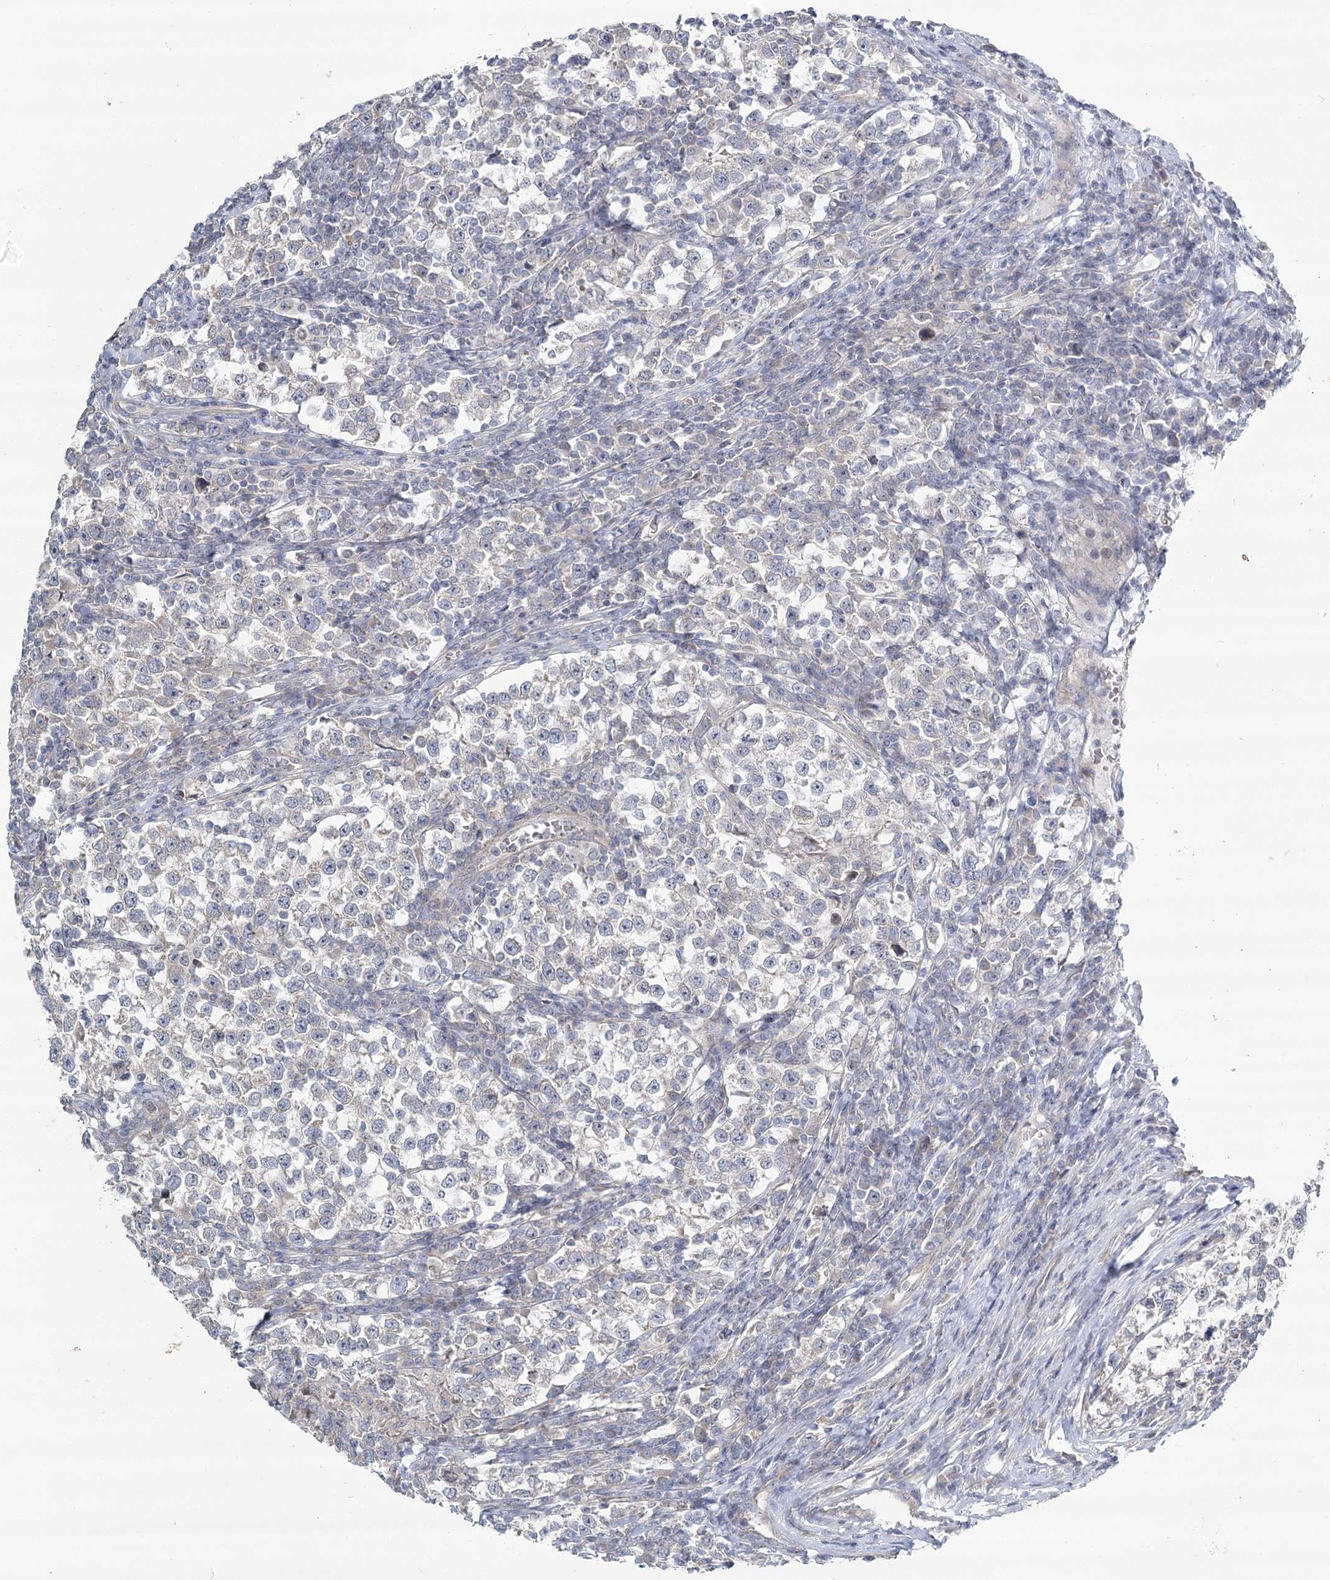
{"staining": {"intensity": "negative", "quantity": "none", "location": "none"}, "tissue": "testis cancer", "cell_type": "Tumor cells", "image_type": "cancer", "snomed": [{"axis": "morphology", "description": "Normal tissue, NOS"}, {"axis": "morphology", "description": "Seminoma, NOS"}, {"axis": "topography", "description": "Testis"}], "caption": "Seminoma (testis) stained for a protein using immunohistochemistry (IHC) displays no expression tumor cells.", "gene": "SPINK13", "patient": {"sex": "male", "age": 43}}